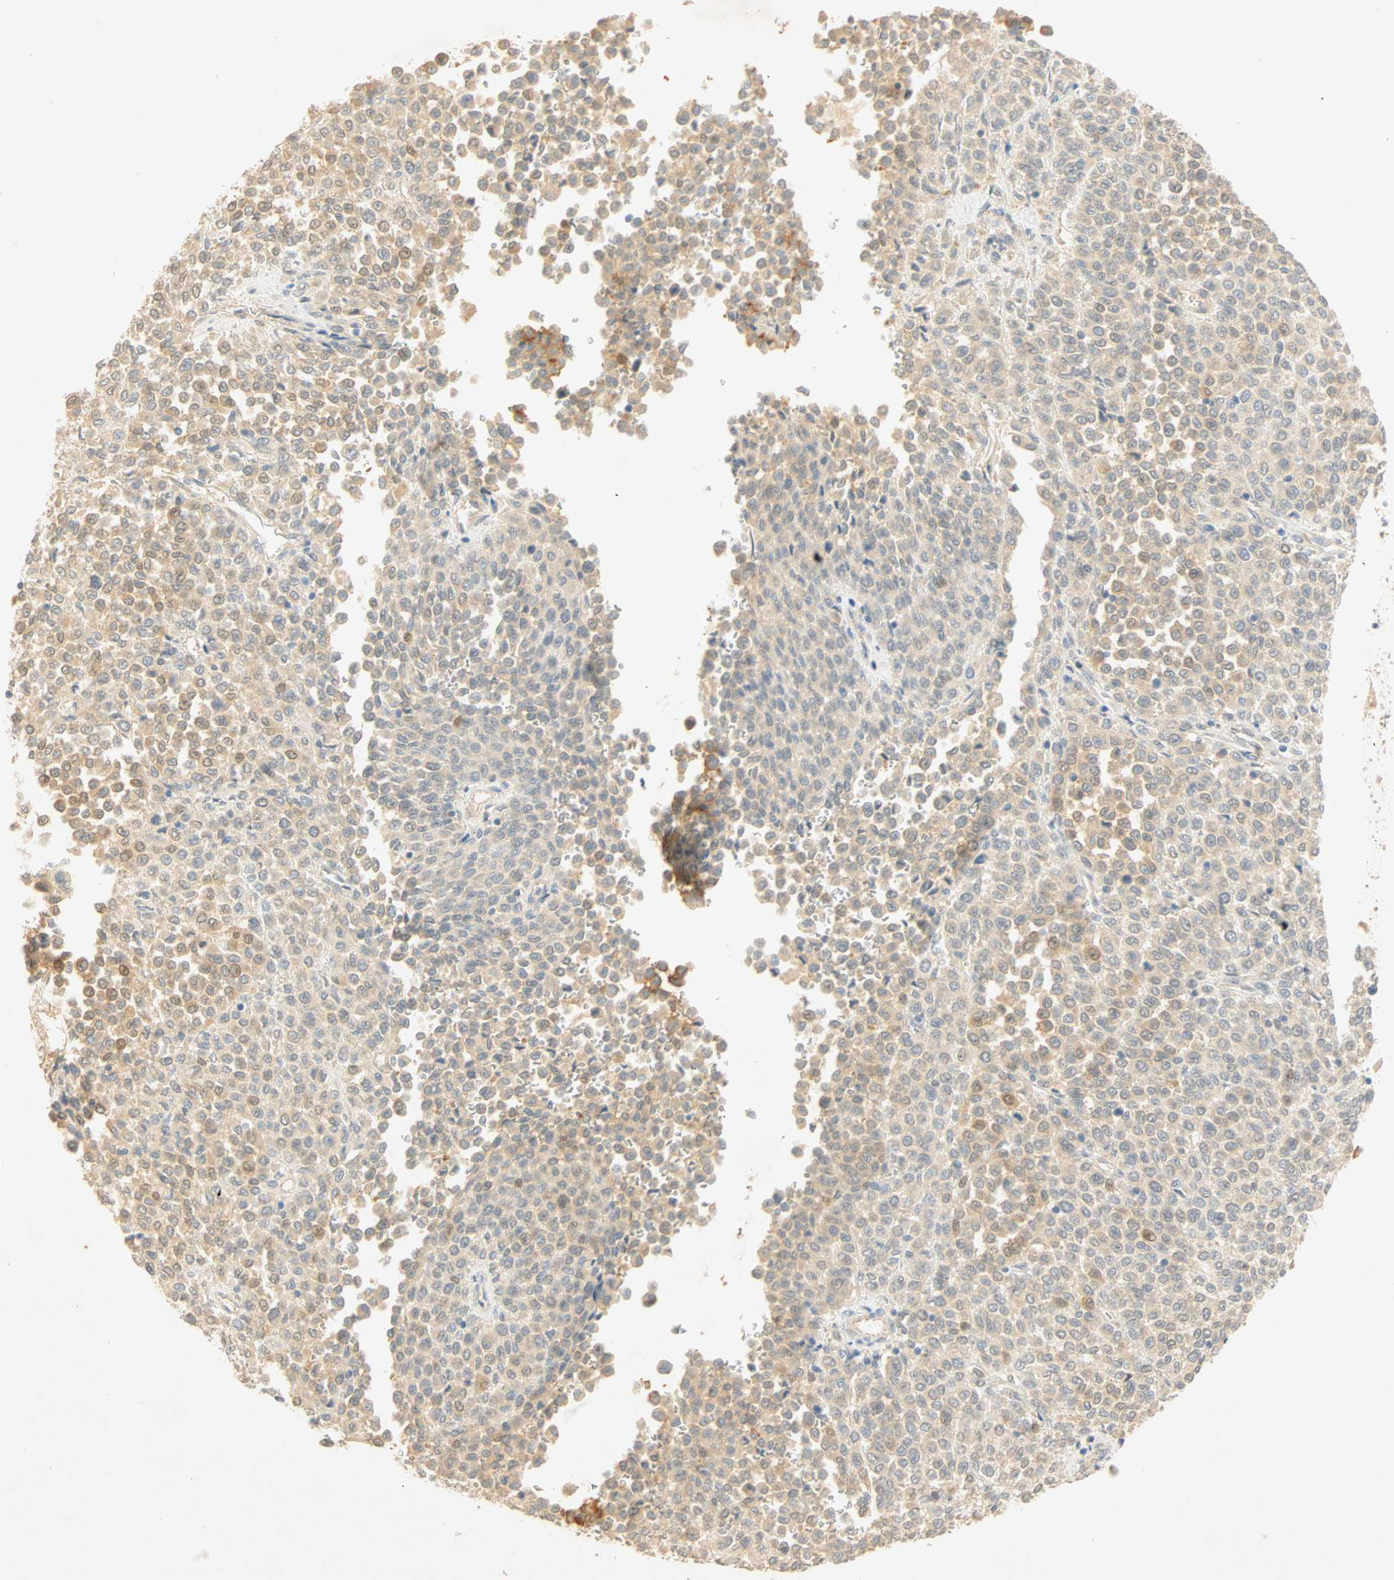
{"staining": {"intensity": "weak", "quantity": ">75%", "location": "cytoplasmic/membranous"}, "tissue": "melanoma", "cell_type": "Tumor cells", "image_type": "cancer", "snomed": [{"axis": "morphology", "description": "Malignant melanoma, Metastatic site"}, {"axis": "topography", "description": "Pancreas"}], "caption": "Malignant melanoma (metastatic site) tissue displays weak cytoplasmic/membranous staining in about >75% of tumor cells The staining was performed using DAB (3,3'-diaminobenzidine), with brown indicating positive protein expression. Nuclei are stained blue with hematoxylin.", "gene": "SELENBP1", "patient": {"sex": "female", "age": 30}}